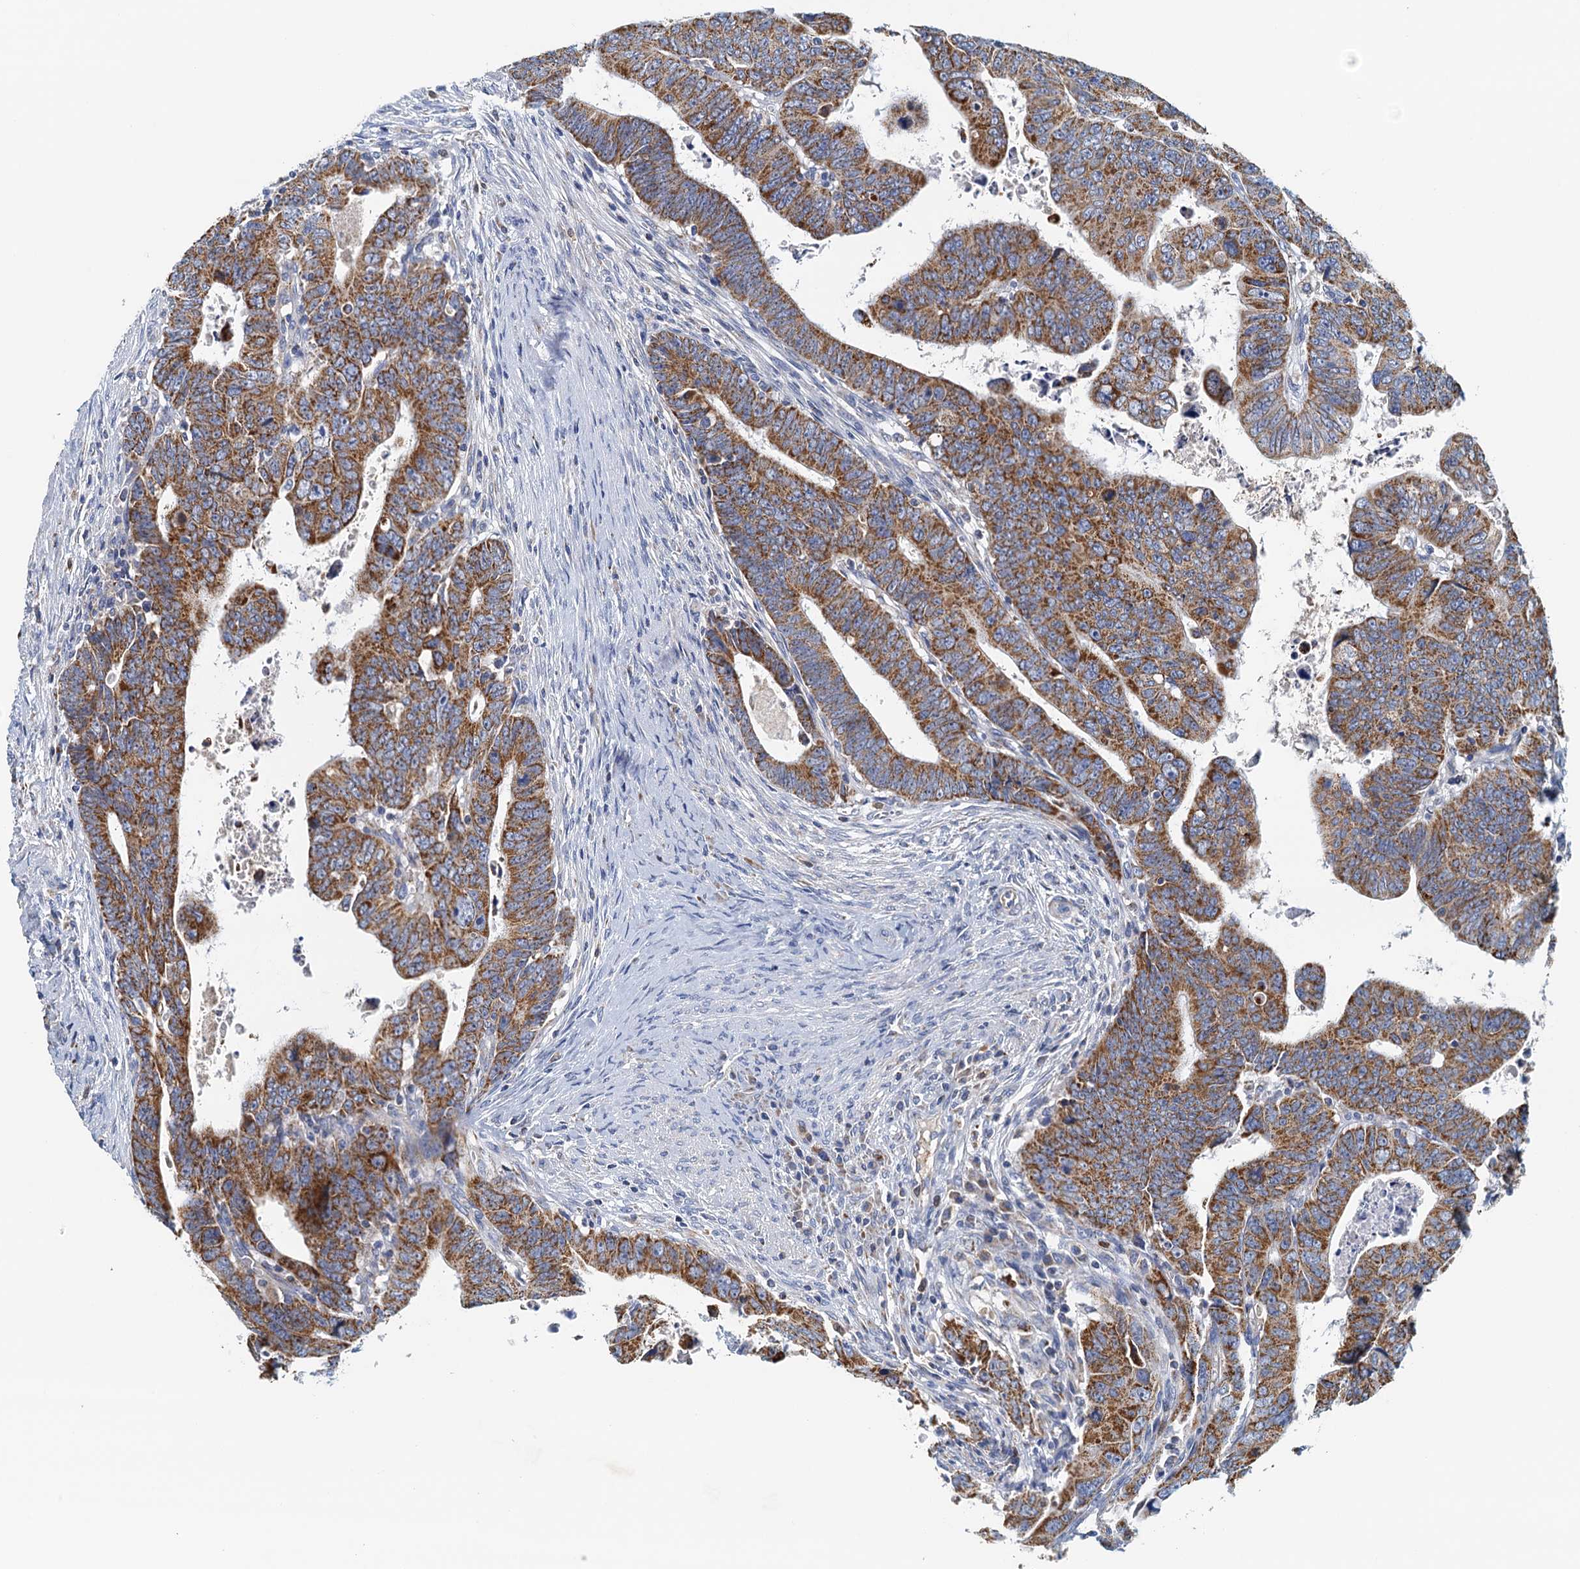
{"staining": {"intensity": "moderate", "quantity": ">75%", "location": "cytoplasmic/membranous"}, "tissue": "colorectal cancer", "cell_type": "Tumor cells", "image_type": "cancer", "snomed": [{"axis": "morphology", "description": "Normal tissue, NOS"}, {"axis": "morphology", "description": "Adenocarcinoma, NOS"}, {"axis": "topography", "description": "Rectum"}], "caption": "Human colorectal cancer (adenocarcinoma) stained with a protein marker shows moderate staining in tumor cells.", "gene": "POC1A", "patient": {"sex": "female", "age": 65}}